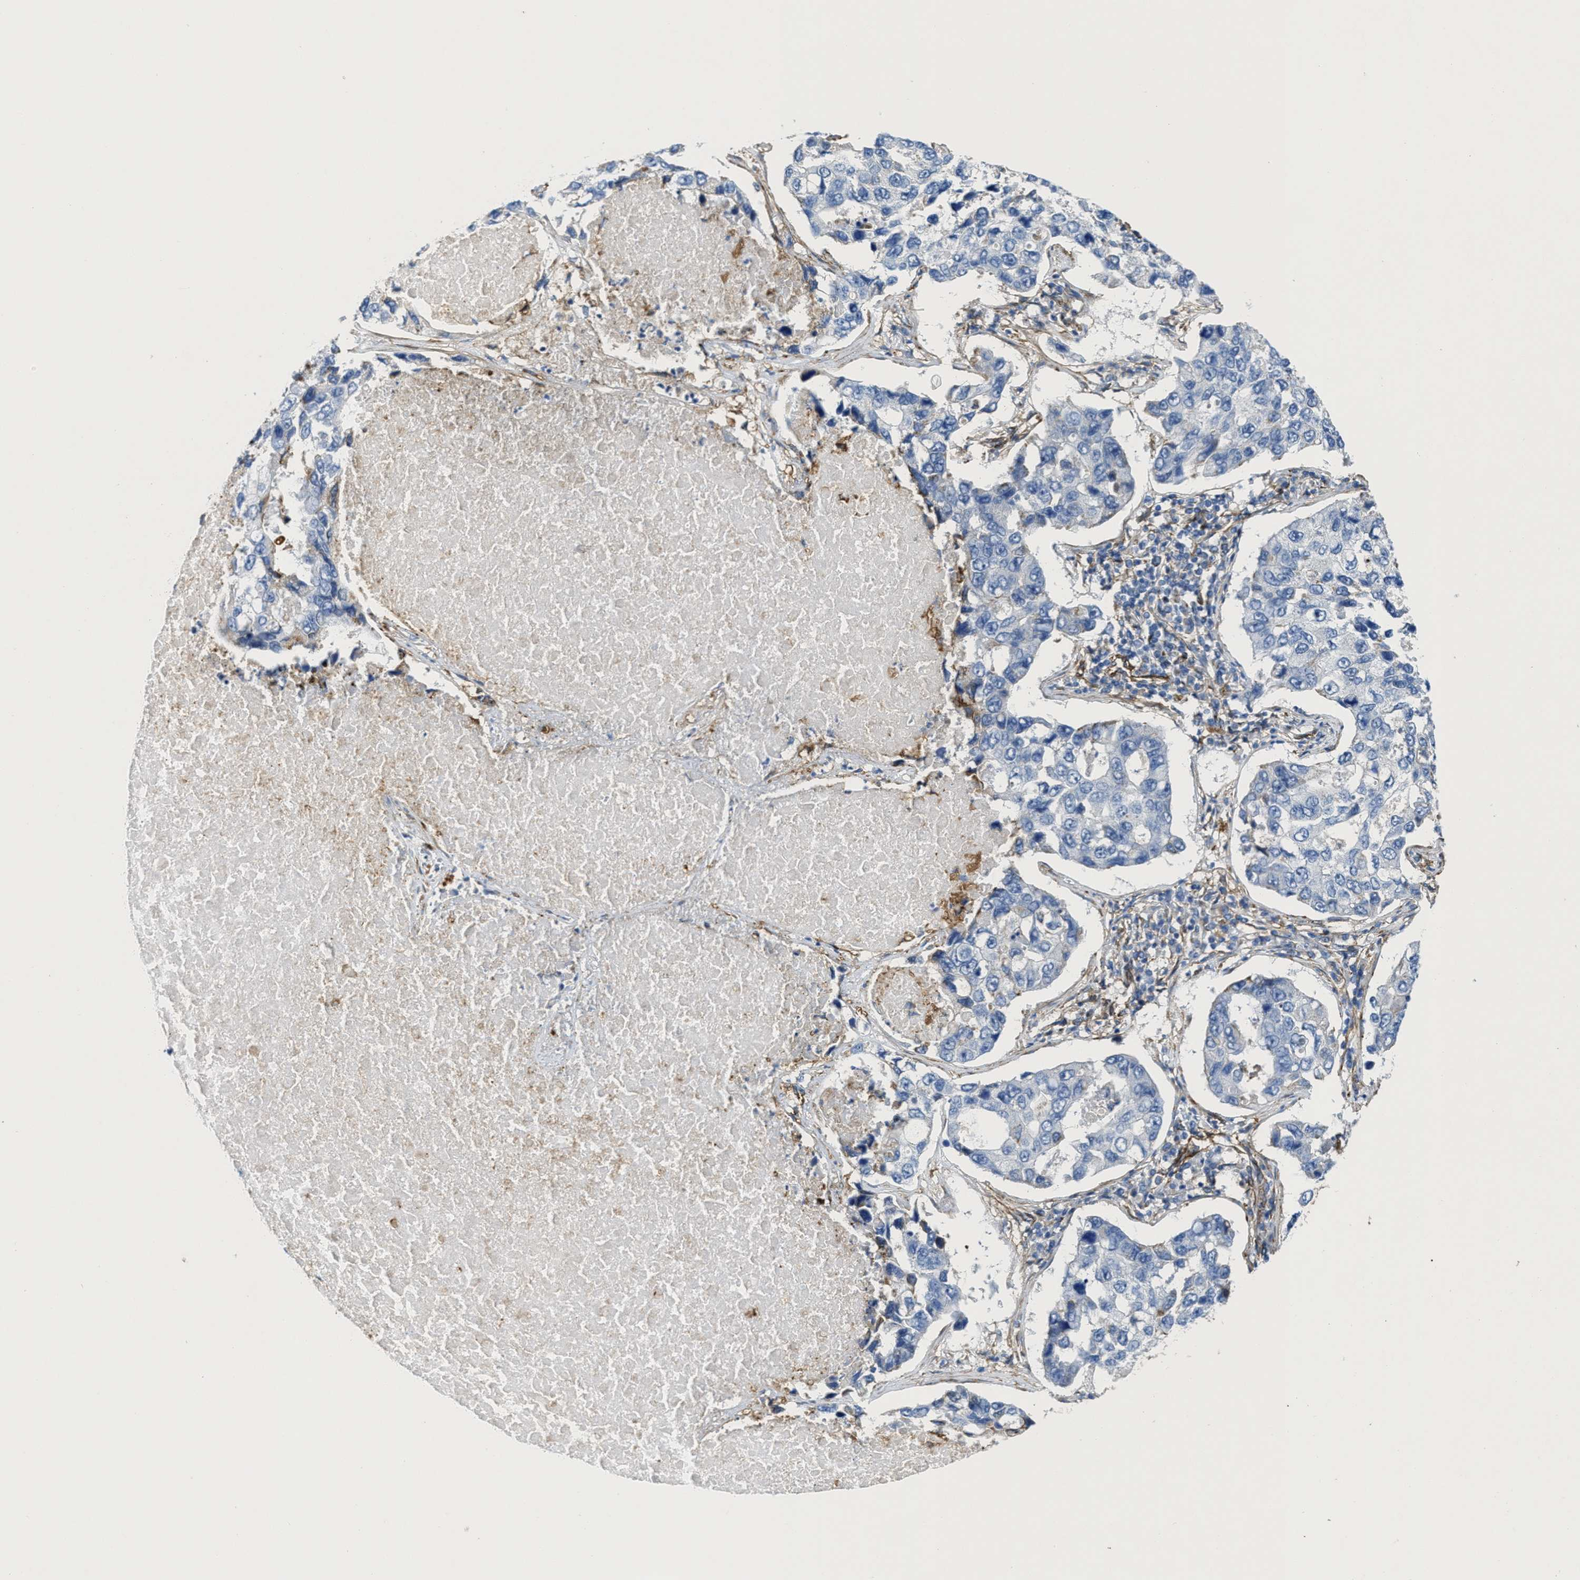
{"staining": {"intensity": "negative", "quantity": "none", "location": "none"}, "tissue": "lung cancer", "cell_type": "Tumor cells", "image_type": "cancer", "snomed": [{"axis": "morphology", "description": "Adenocarcinoma, NOS"}, {"axis": "topography", "description": "Lung"}], "caption": "The photomicrograph displays no staining of tumor cells in lung cancer (adenocarcinoma).", "gene": "NAB1", "patient": {"sex": "male", "age": 64}}